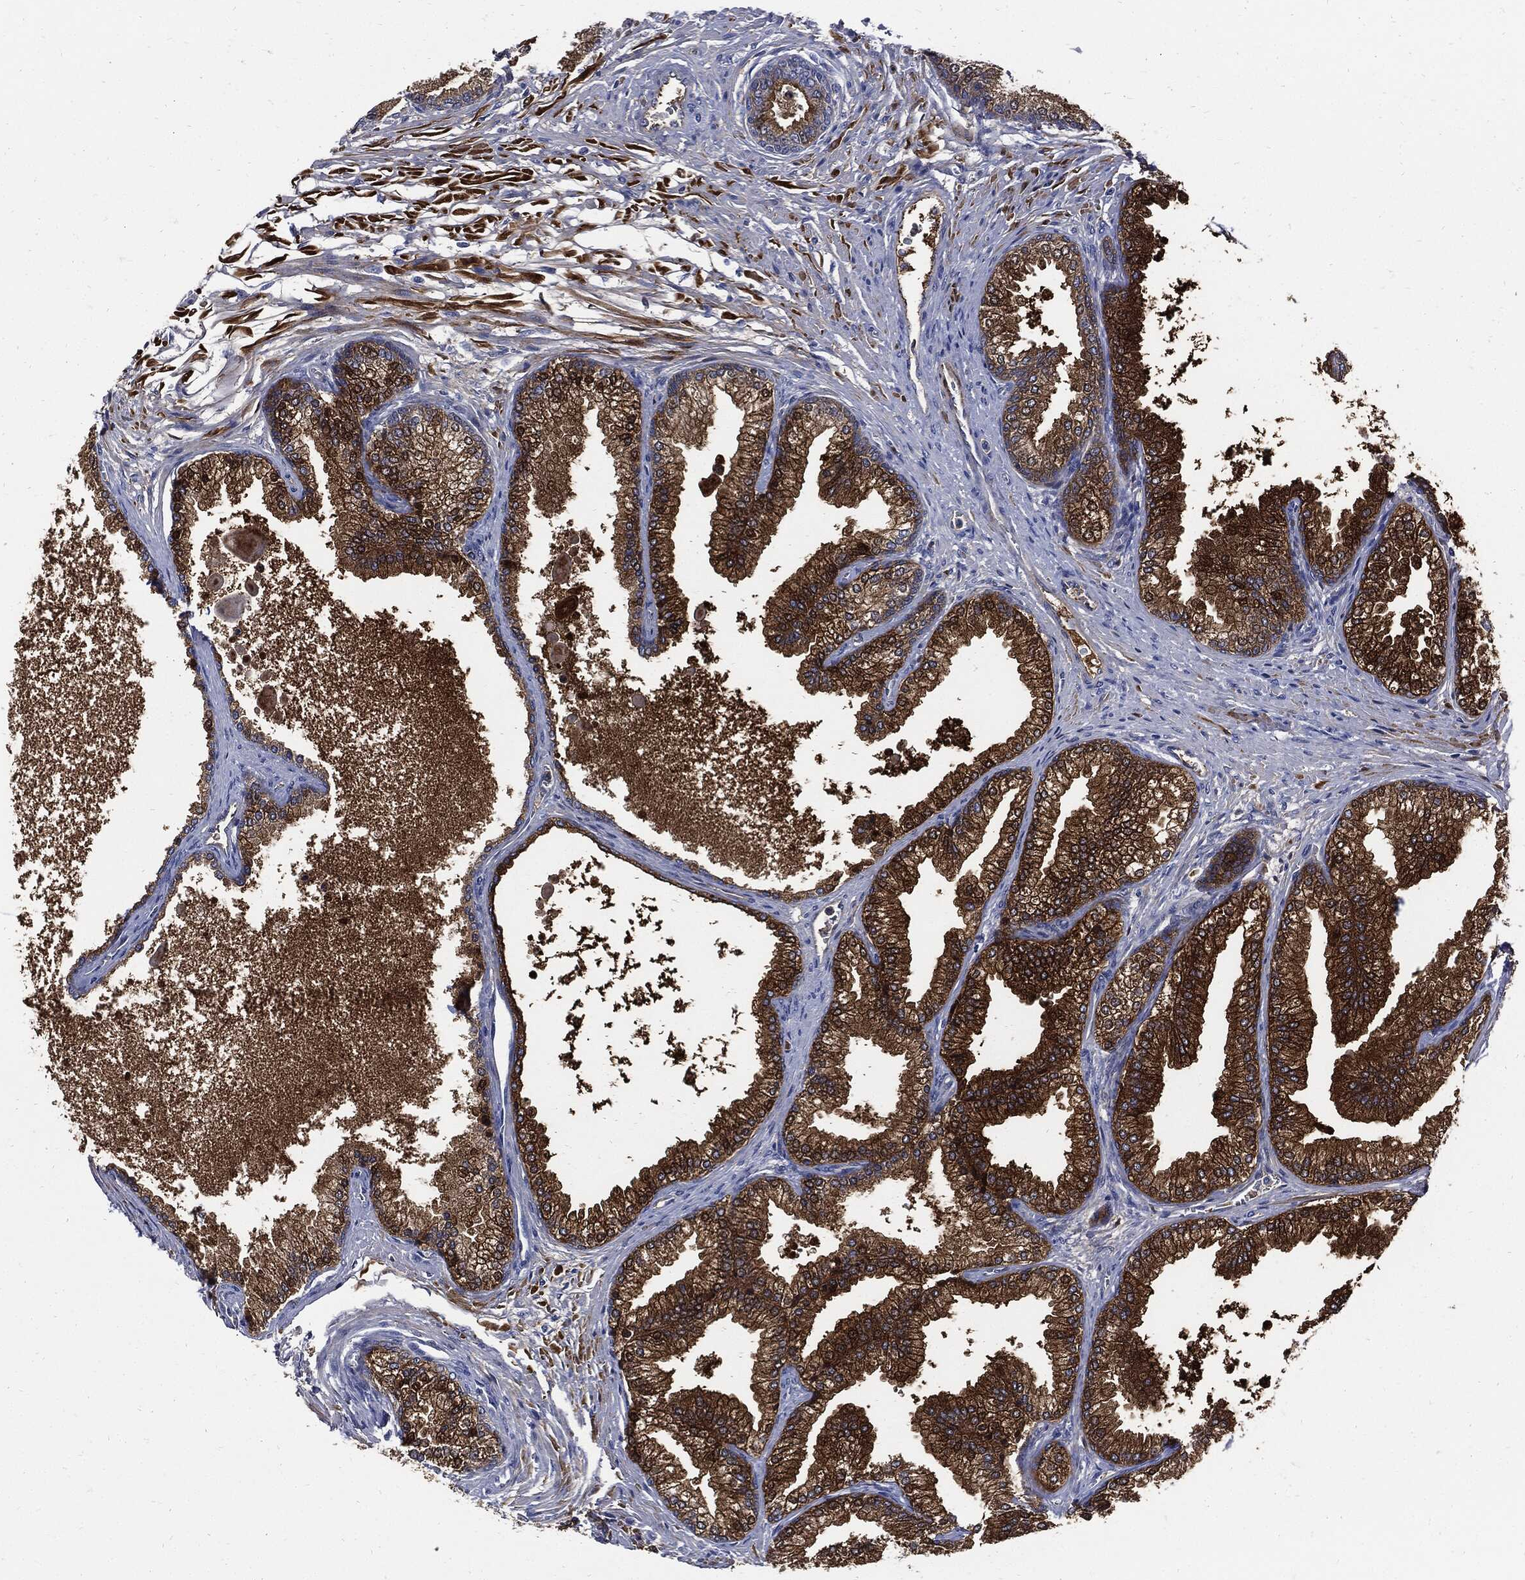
{"staining": {"intensity": "strong", "quantity": ">75%", "location": "cytoplasmic/membranous"}, "tissue": "prostate", "cell_type": "Glandular cells", "image_type": "normal", "snomed": [{"axis": "morphology", "description": "Normal tissue, NOS"}, {"axis": "topography", "description": "Prostate"}], "caption": "Brown immunohistochemical staining in normal human prostate demonstrates strong cytoplasmic/membranous expression in approximately >75% of glandular cells. The staining was performed using DAB to visualize the protein expression in brown, while the nuclei were stained in blue with hematoxylin (Magnification: 20x).", "gene": "CPE", "patient": {"sex": "male", "age": 72}}